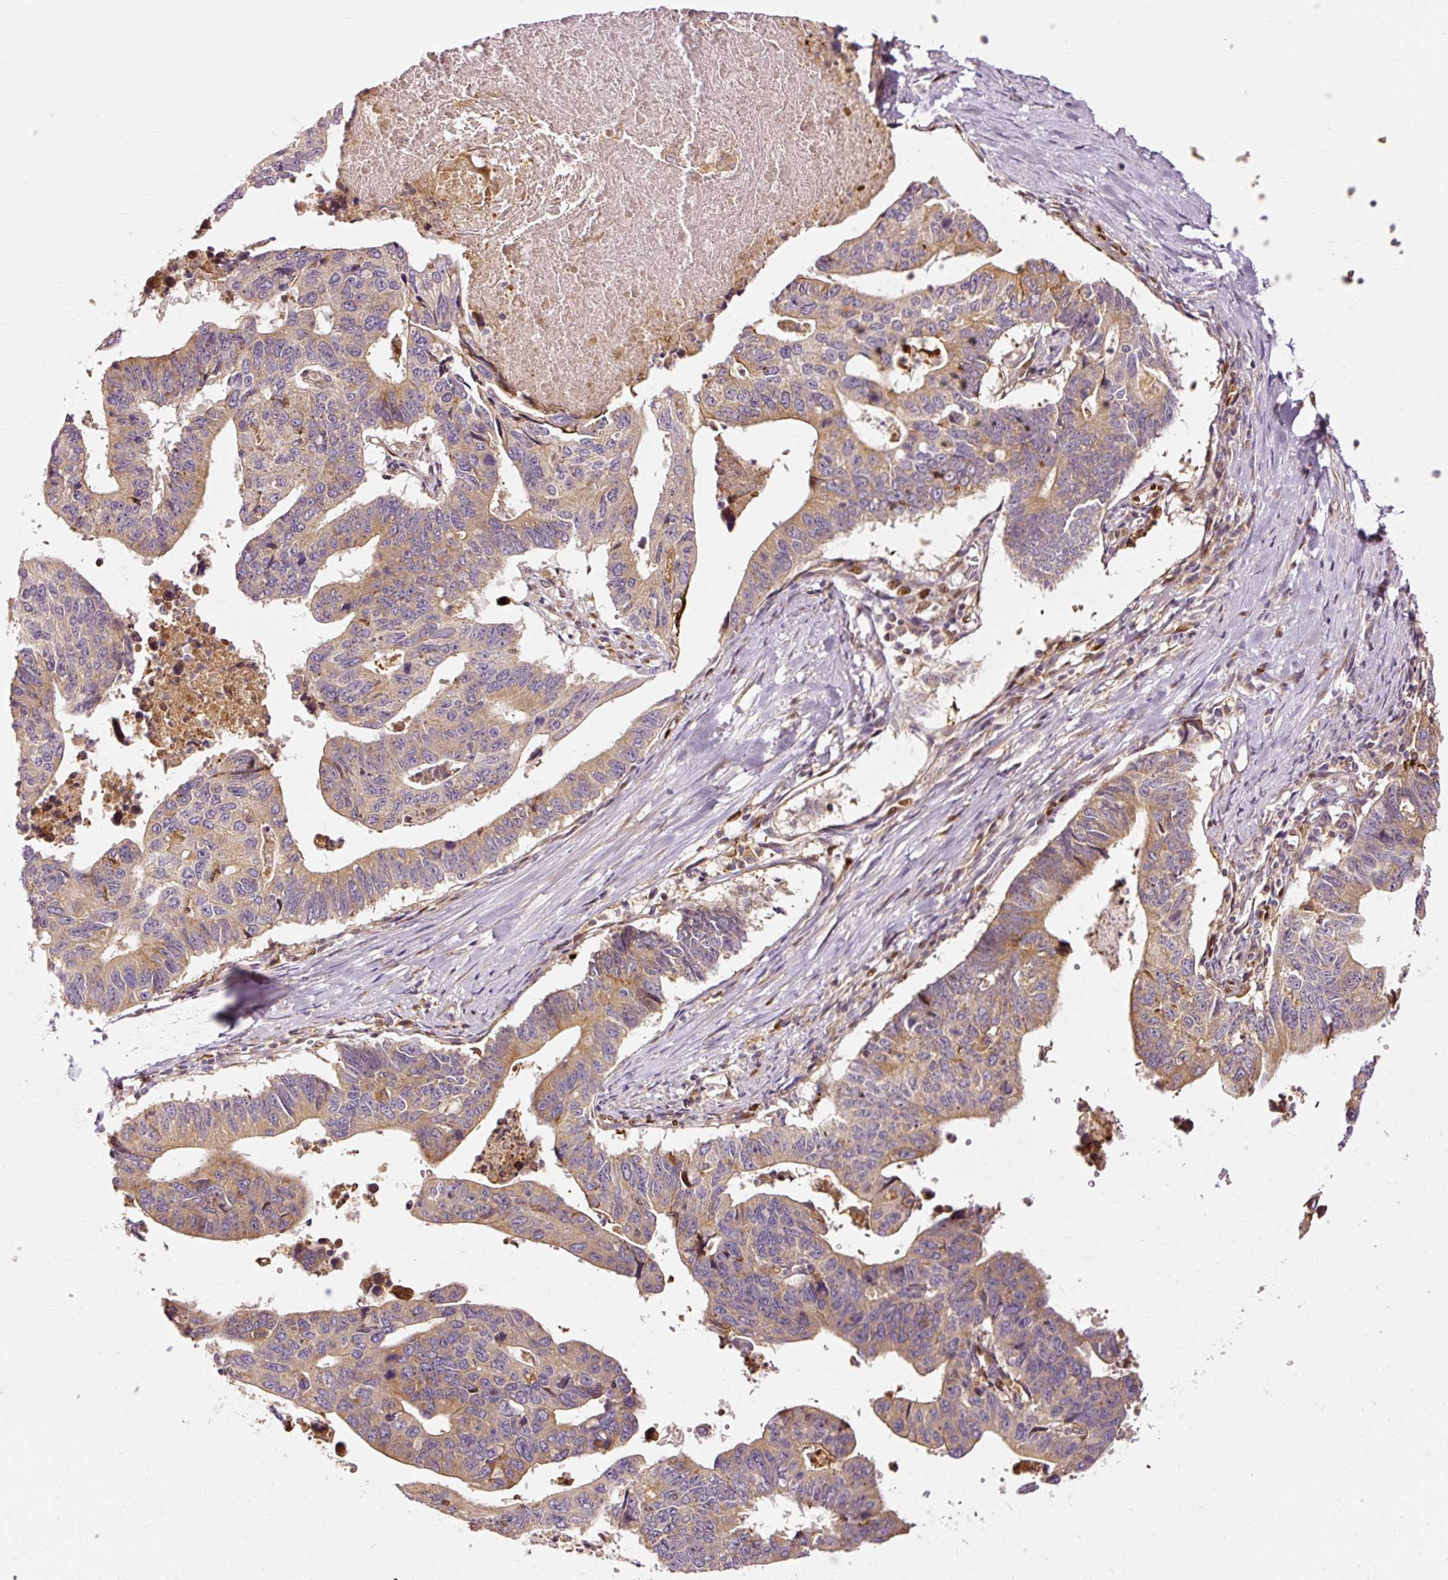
{"staining": {"intensity": "moderate", "quantity": "25%-75%", "location": "cytoplasmic/membranous"}, "tissue": "stomach cancer", "cell_type": "Tumor cells", "image_type": "cancer", "snomed": [{"axis": "morphology", "description": "Adenocarcinoma, NOS"}, {"axis": "topography", "description": "Stomach"}], "caption": "Brown immunohistochemical staining in stomach adenocarcinoma demonstrates moderate cytoplasmic/membranous staining in about 25%-75% of tumor cells. (Stains: DAB in brown, nuclei in blue, Microscopy: brightfield microscopy at high magnification).", "gene": "NAPA", "patient": {"sex": "male", "age": 59}}